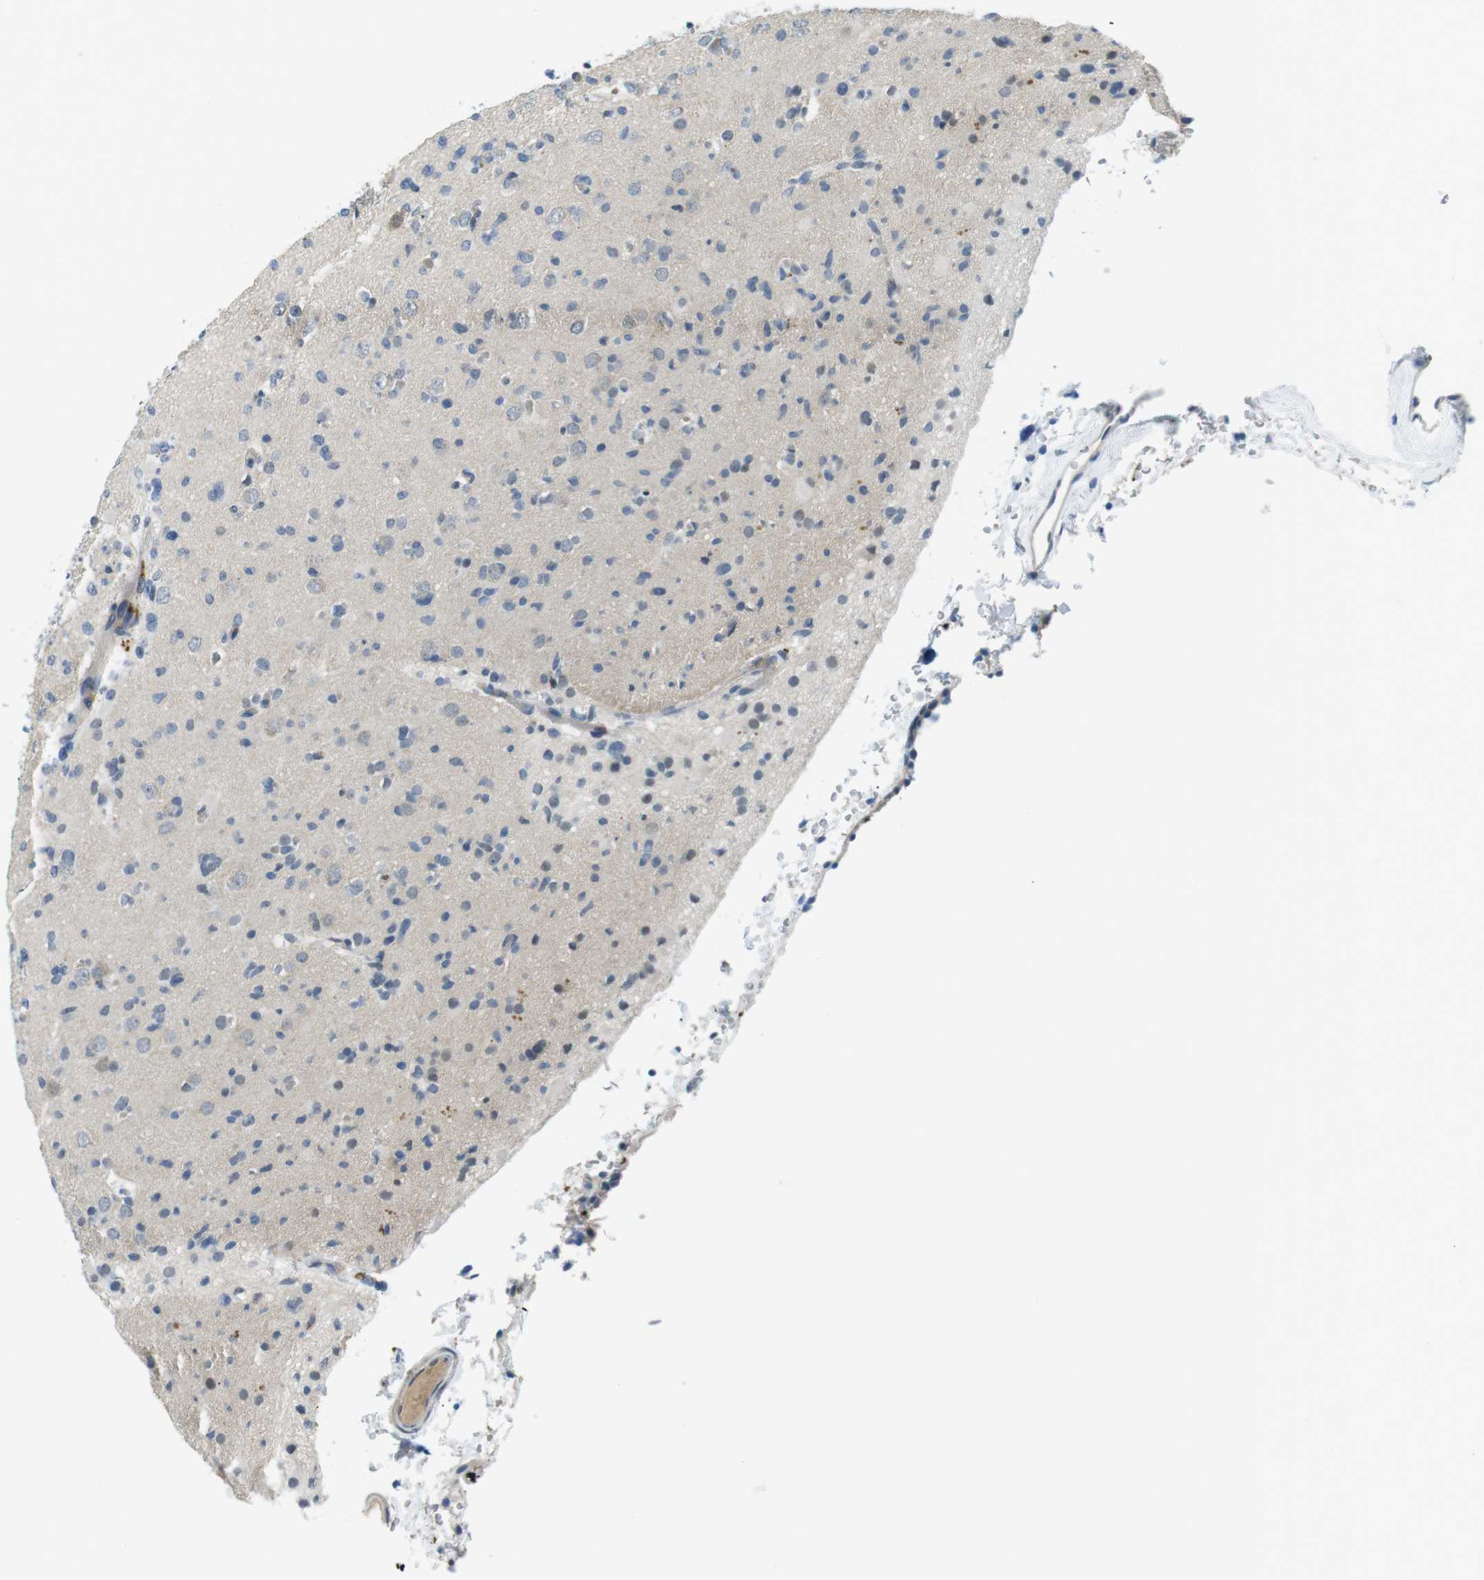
{"staining": {"intensity": "negative", "quantity": "none", "location": "none"}, "tissue": "glioma", "cell_type": "Tumor cells", "image_type": "cancer", "snomed": [{"axis": "morphology", "description": "Glioma, malignant, Low grade"}, {"axis": "topography", "description": "Brain"}], "caption": "Human glioma stained for a protein using immunohistochemistry (IHC) shows no staining in tumor cells.", "gene": "WSCD1", "patient": {"sex": "female", "age": 22}}